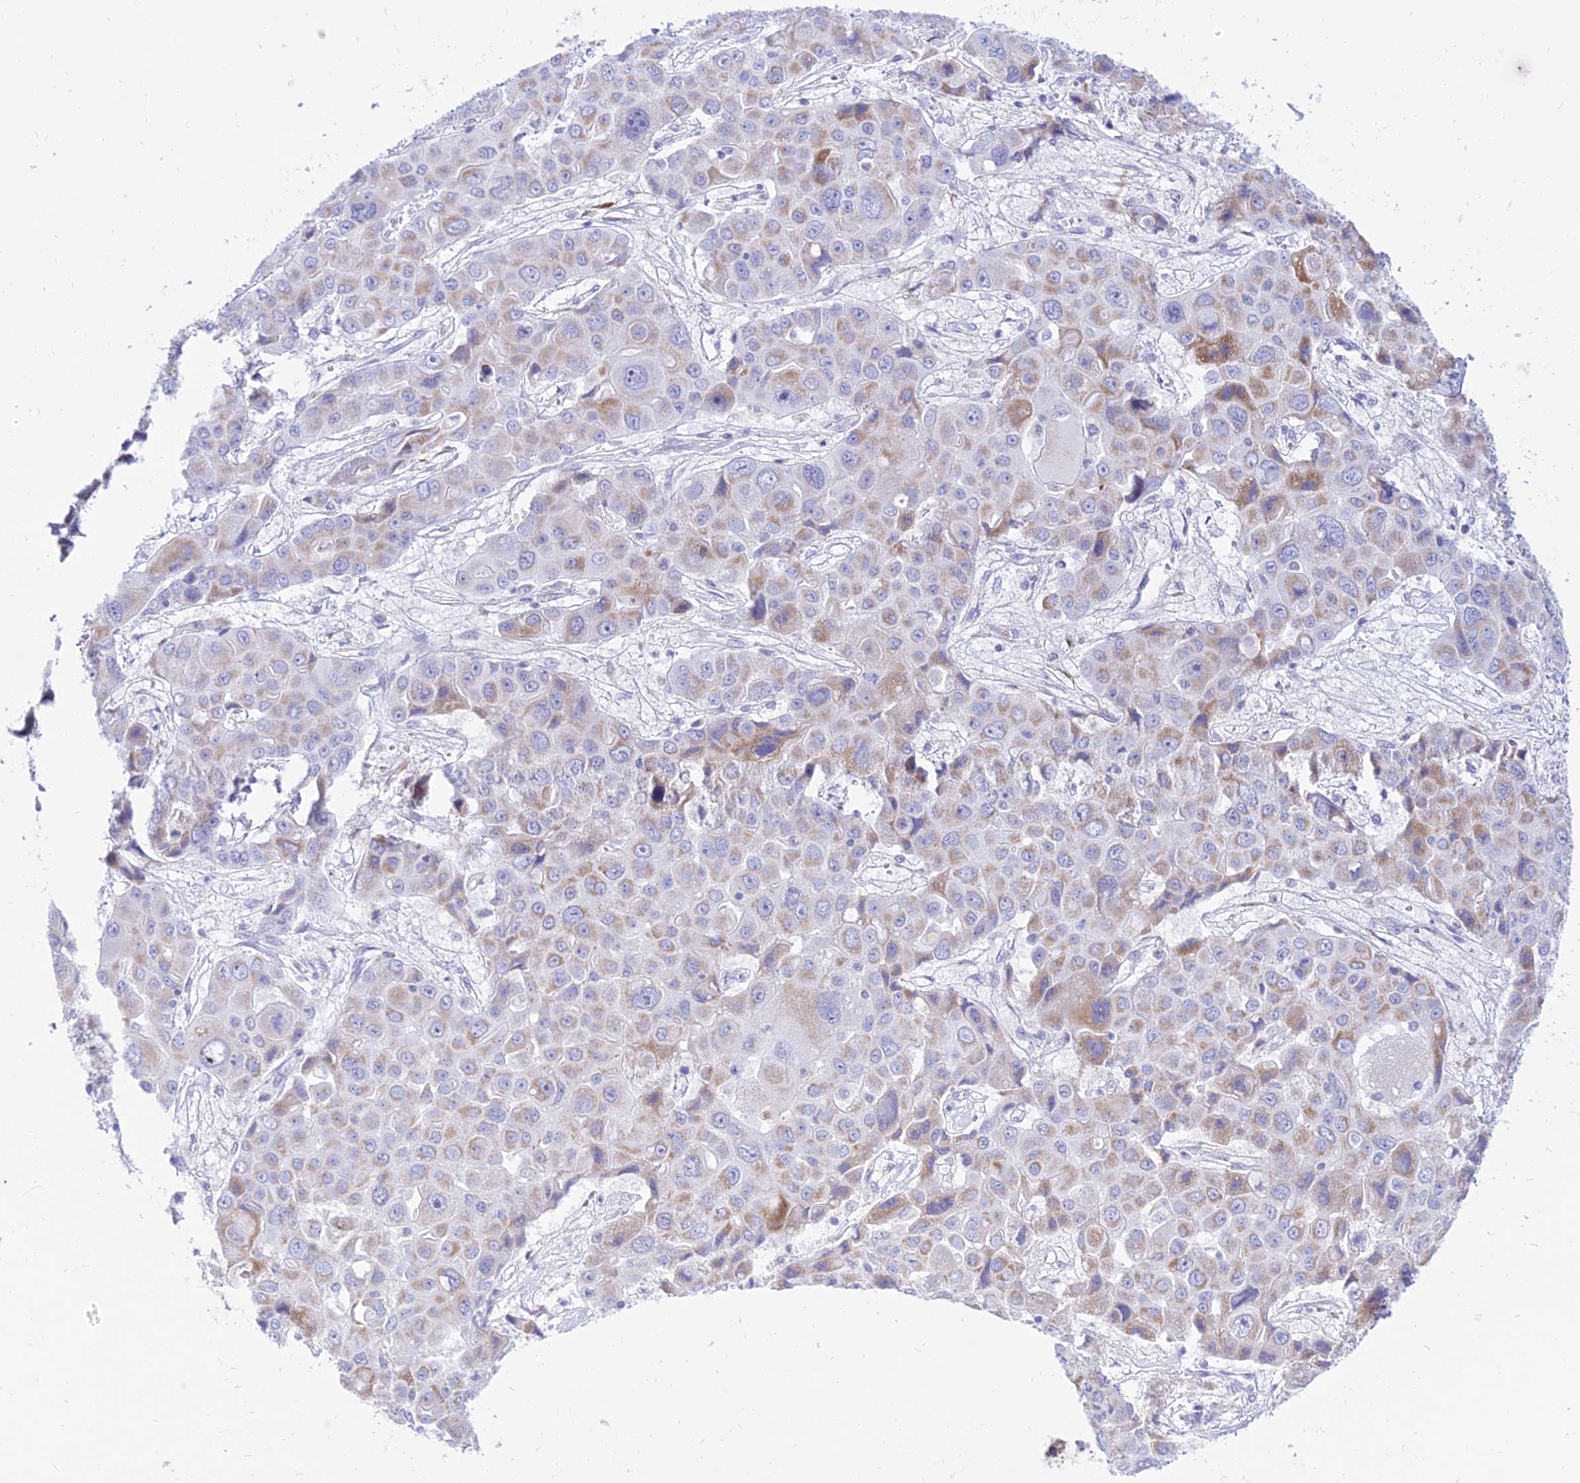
{"staining": {"intensity": "weak", "quantity": "<25%", "location": "cytoplasmic/membranous"}, "tissue": "liver cancer", "cell_type": "Tumor cells", "image_type": "cancer", "snomed": [{"axis": "morphology", "description": "Cholangiocarcinoma"}, {"axis": "topography", "description": "Liver"}], "caption": "High power microscopy histopathology image of an immunohistochemistry photomicrograph of liver cholangiocarcinoma, revealing no significant positivity in tumor cells. (Stains: DAB (3,3'-diaminobenzidine) IHC with hematoxylin counter stain, Microscopy: brightfield microscopy at high magnification).", "gene": "PKN3", "patient": {"sex": "male", "age": 67}}